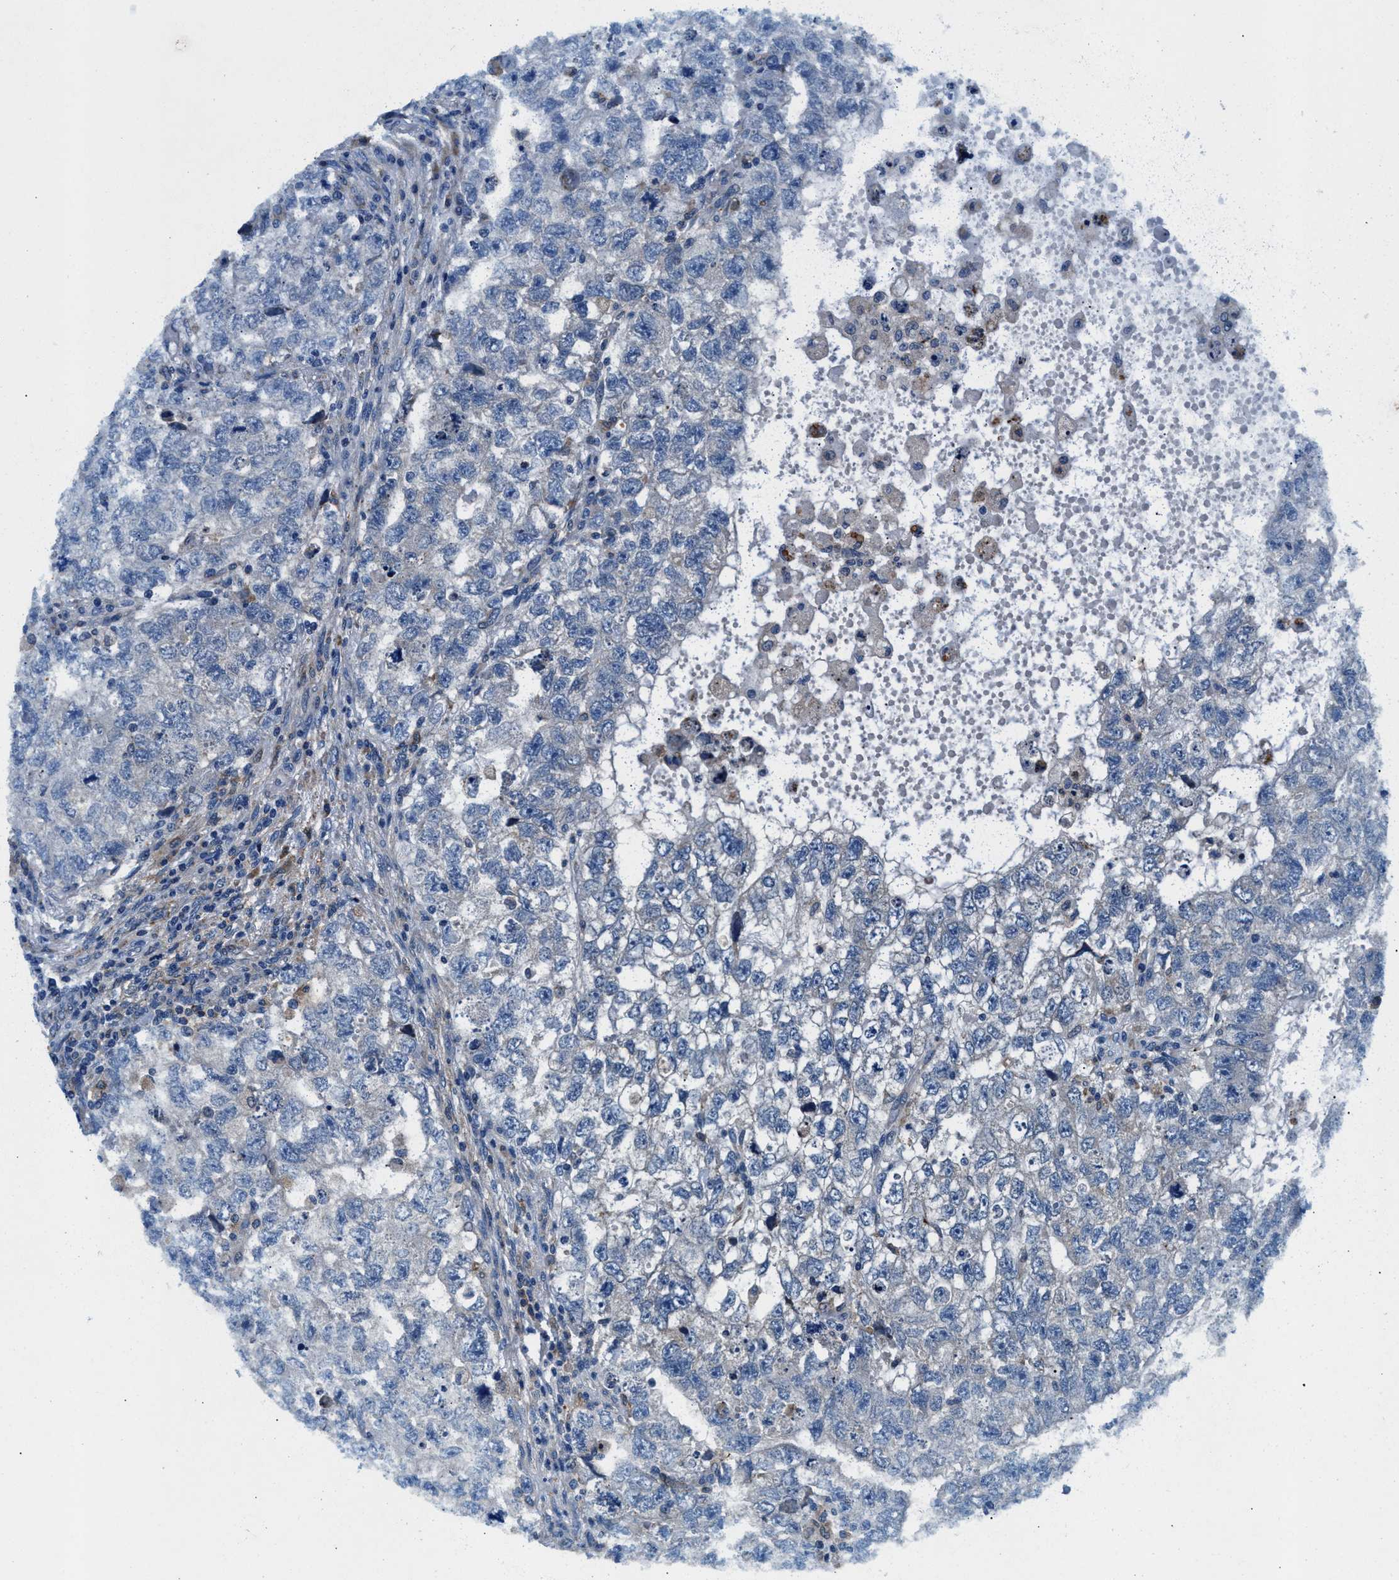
{"staining": {"intensity": "negative", "quantity": "none", "location": "none"}, "tissue": "testis cancer", "cell_type": "Tumor cells", "image_type": "cancer", "snomed": [{"axis": "morphology", "description": "Carcinoma, Embryonal, NOS"}, {"axis": "topography", "description": "Testis"}], "caption": "DAB (3,3'-diaminobenzidine) immunohistochemical staining of embryonal carcinoma (testis) demonstrates no significant expression in tumor cells.", "gene": "SLFN11", "patient": {"sex": "male", "age": 36}}